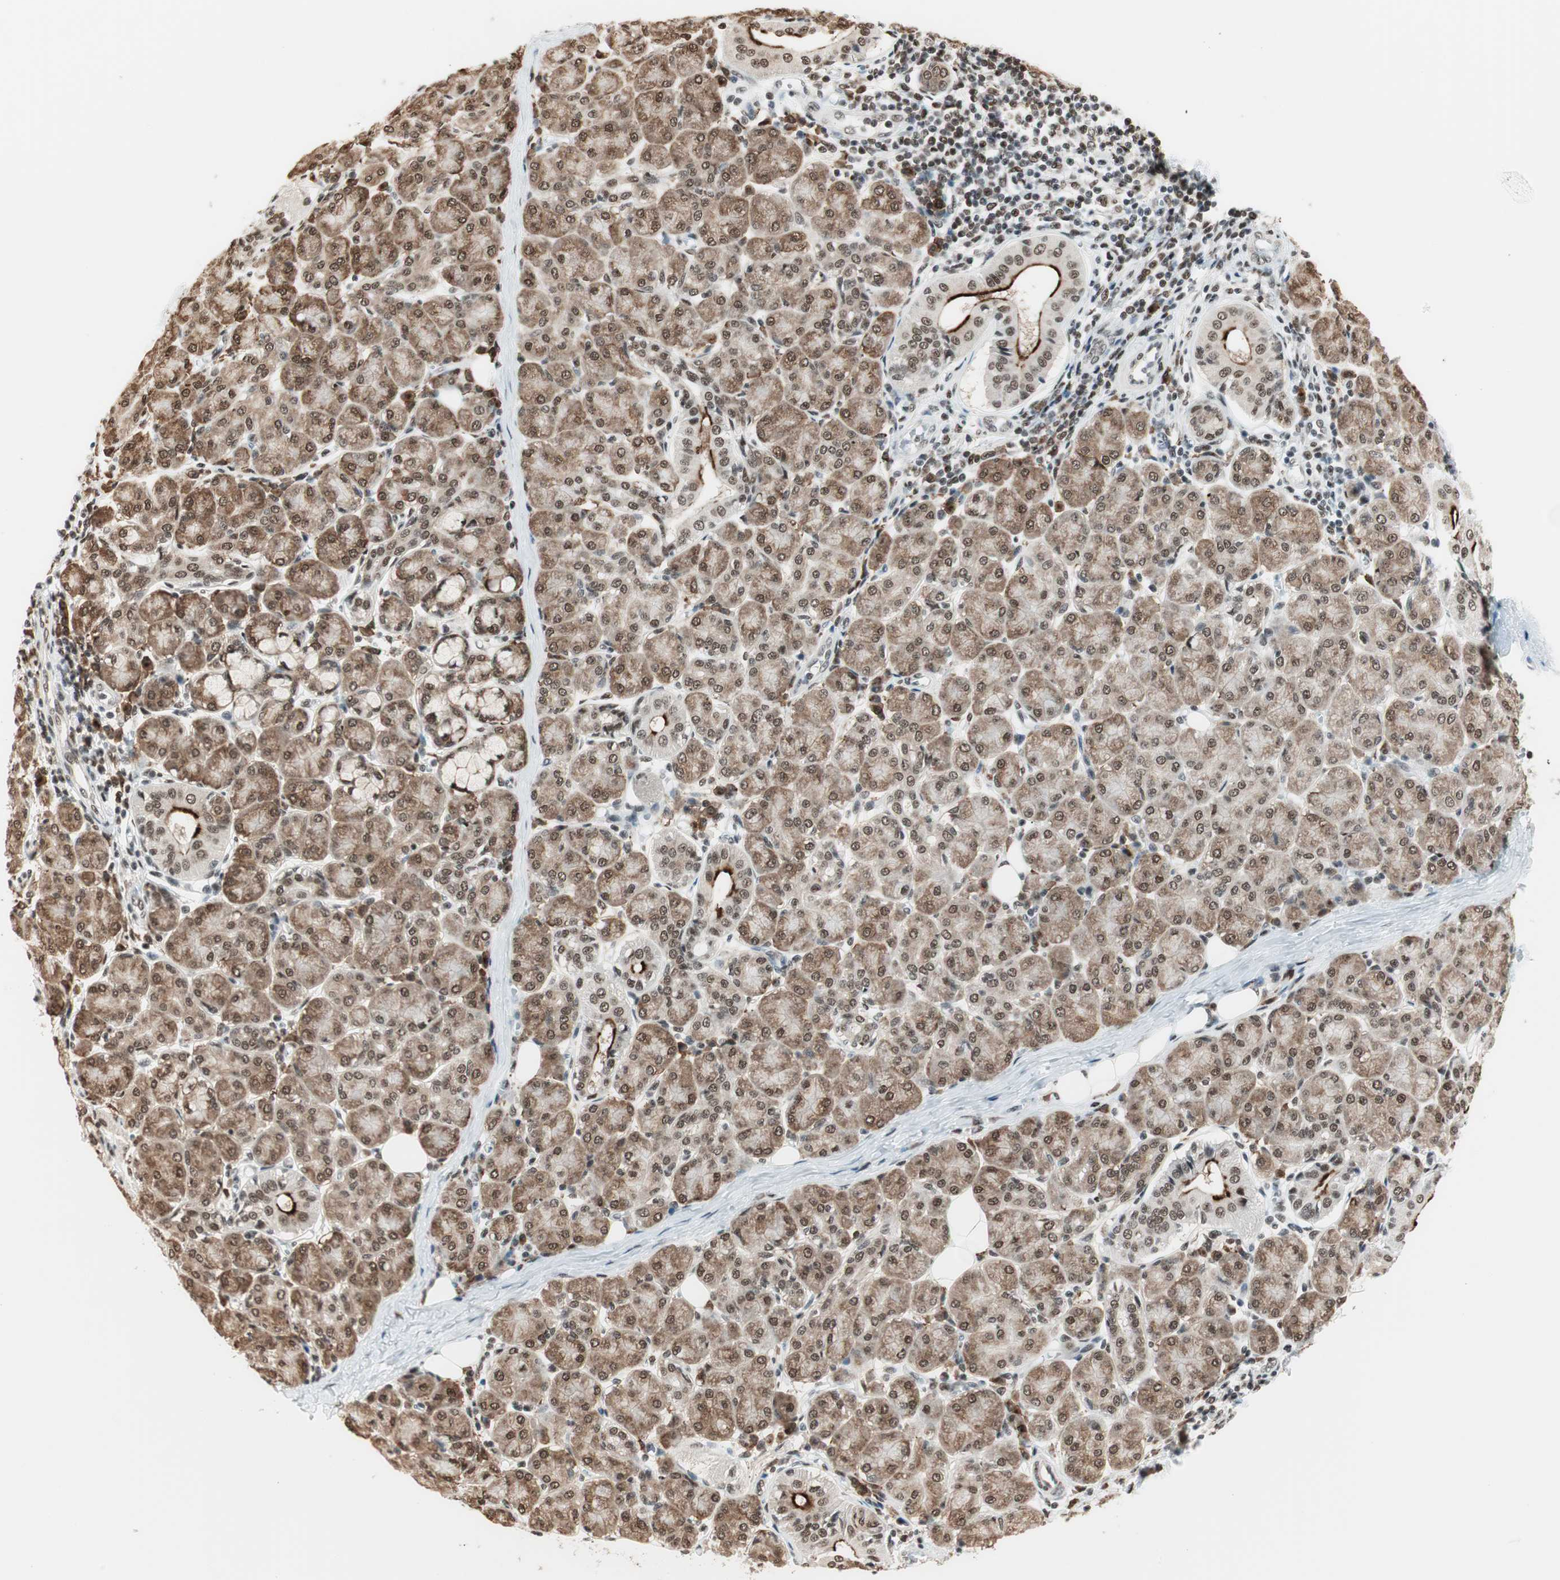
{"staining": {"intensity": "moderate", "quantity": ">75%", "location": "cytoplasmic/membranous,nuclear"}, "tissue": "salivary gland", "cell_type": "Glandular cells", "image_type": "normal", "snomed": [{"axis": "morphology", "description": "Normal tissue, NOS"}, {"axis": "morphology", "description": "Inflammation, NOS"}, {"axis": "topography", "description": "Lymph node"}, {"axis": "topography", "description": "Salivary gland"}], "caption": "Human salivary gland stained with a brown dye demonstrates moderate cytoplasmic/membranous,nuclear positive expression in approximately >75% of glandular cells.", "gene": "SMARCE1", "patient": {"sex": "male", "age": 3}}